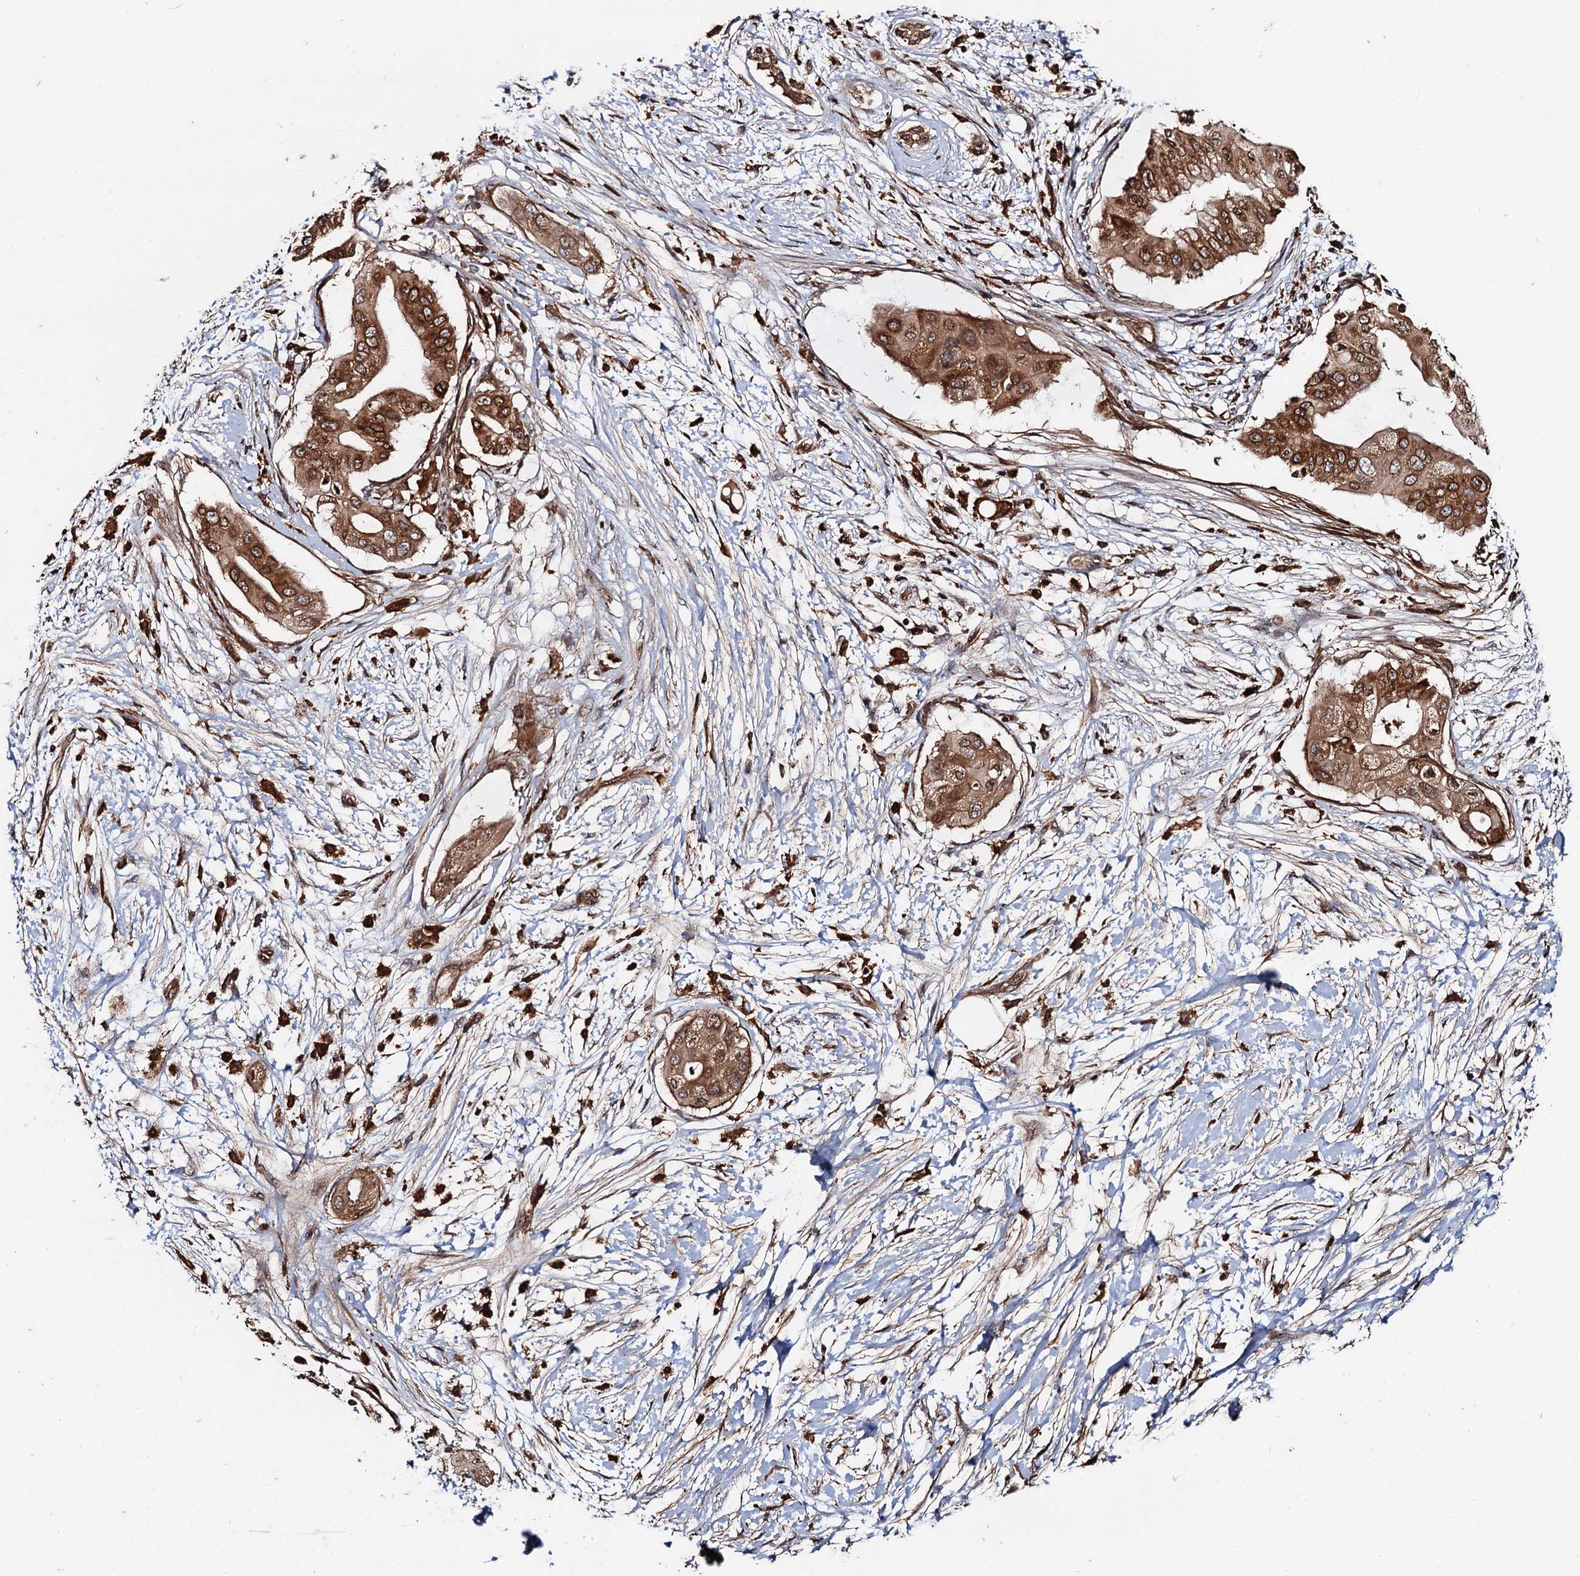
{"staining": {"intensity": "moderate", "quantity": ">75%", "location": "cytoplasmic/membranous,nuclear"}, "tissue": "pancreatic cancer", "cell_type": "Tumor cells", "image_type": "cancer", "snomed": [{"axis": "morphology", "description": "Adenocarcinoma, NOS"}, {"axis": "topography", "description": "Pancreas"}], "caption": "IHC of pancreatic cancer demonstrates medium levels of moderate cytoplasmic/membranous and nuclear staining in about >75% of tumor cells. Immunohistochemistry (ihc) stains the protein of interest in brown and the nuclei are stained blue.", "gene": "BORA", "patient": {"sex": "male", "age": 68}}